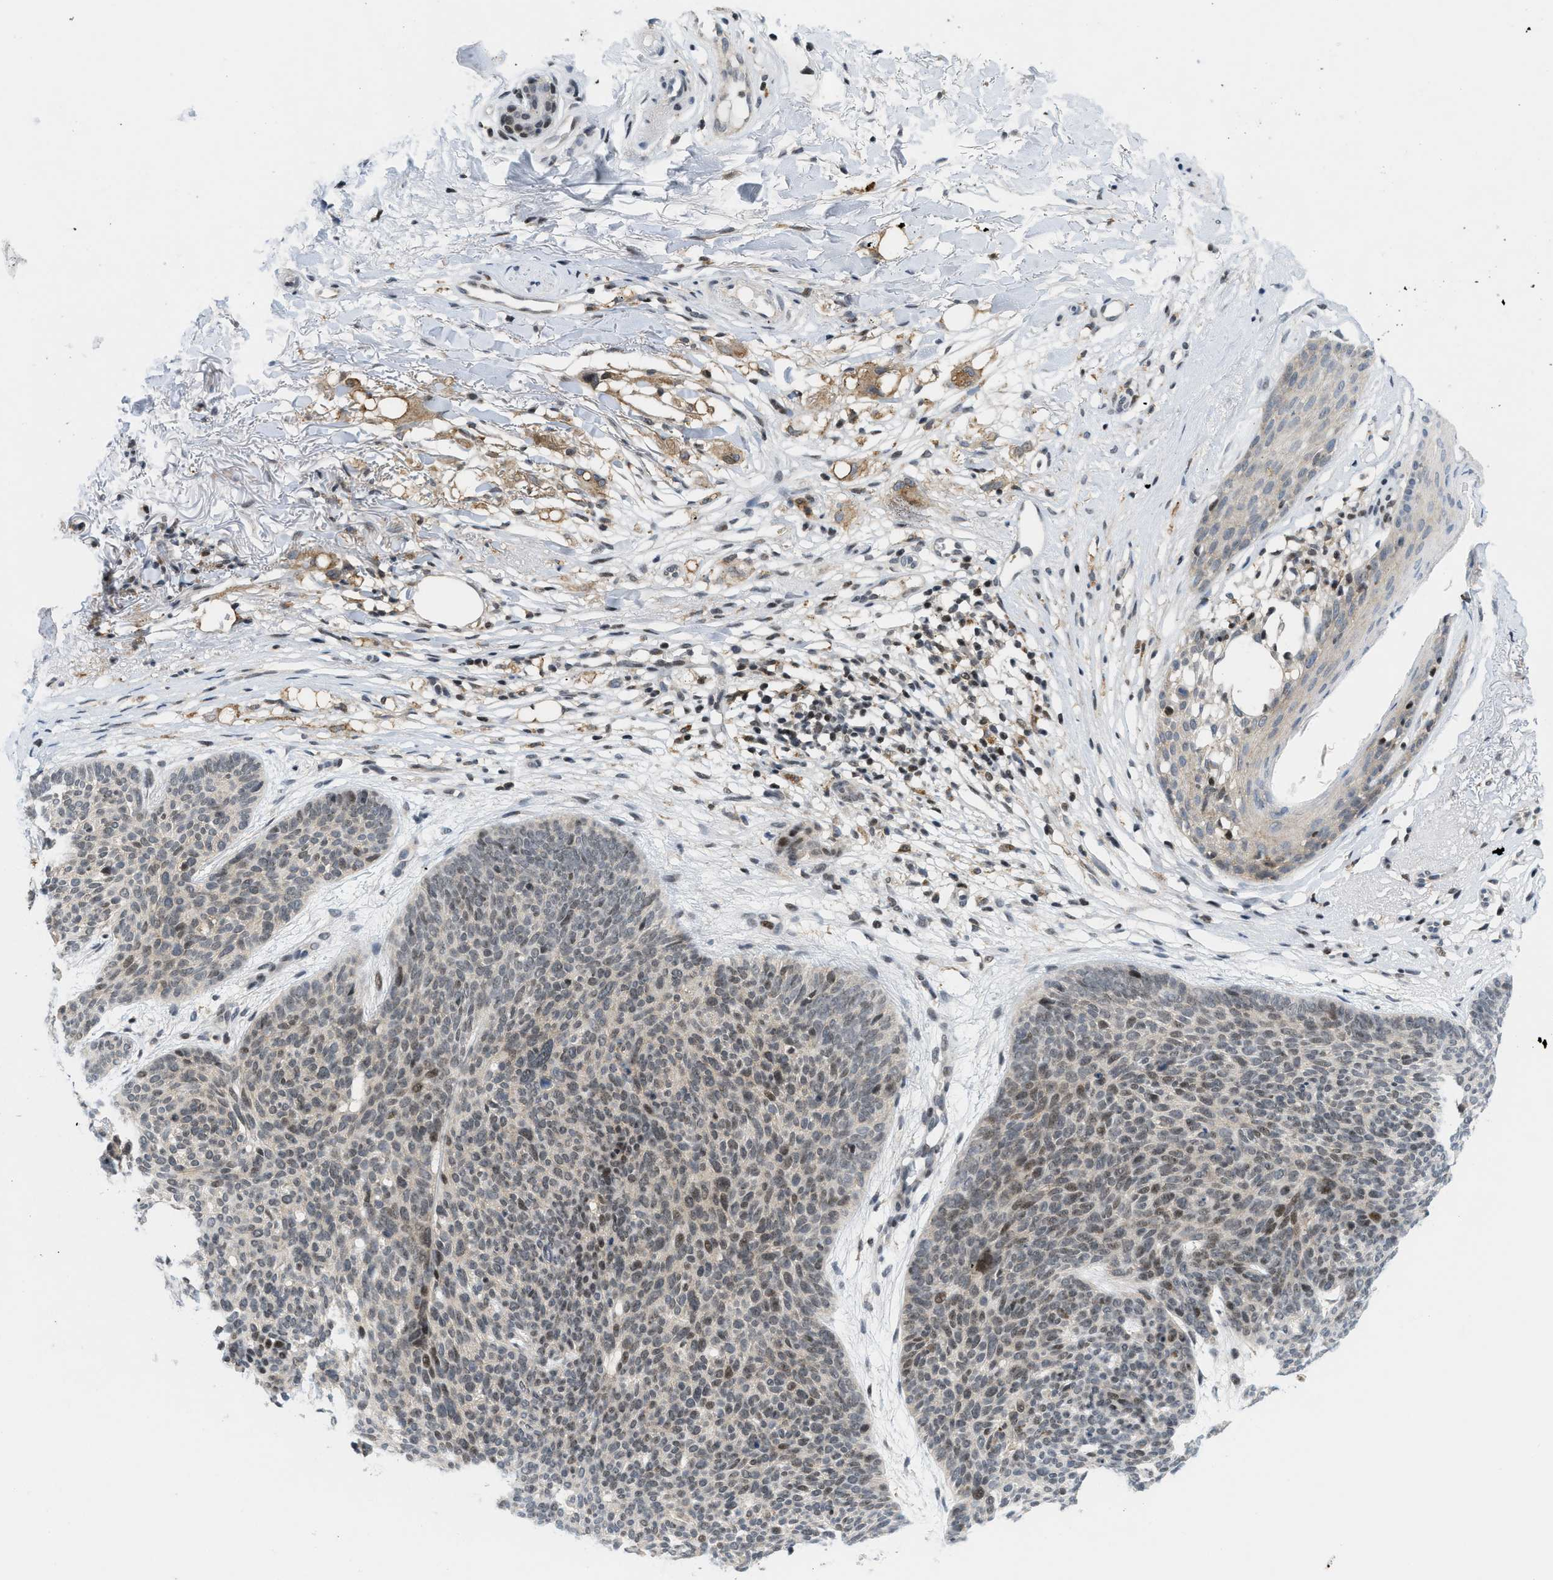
{"staining": {"intensity": "moderate", "quantity": "25%-75%", "location": "nuclear"}, "tissue": "skin cancer", "cell_type": "Tumor cells", "image_type": "cancer", "snomed": [{"axis": "morphology", "description": "Normal tissue, NOS"}, {"axis": "morphology", "description": "Basal cell carcinoma"}, {"axis": "topography", "description": "Skin"}], "caption": "An image of human skin cancer (basal cell carcinoma) stained for a protein shows moderate nuclear brown staining in tumor cells. The protein is shown in brown color, while the nuclei are stained blue.", "gene": "ING1", "patient": {"sex": "female", "age": 70}}